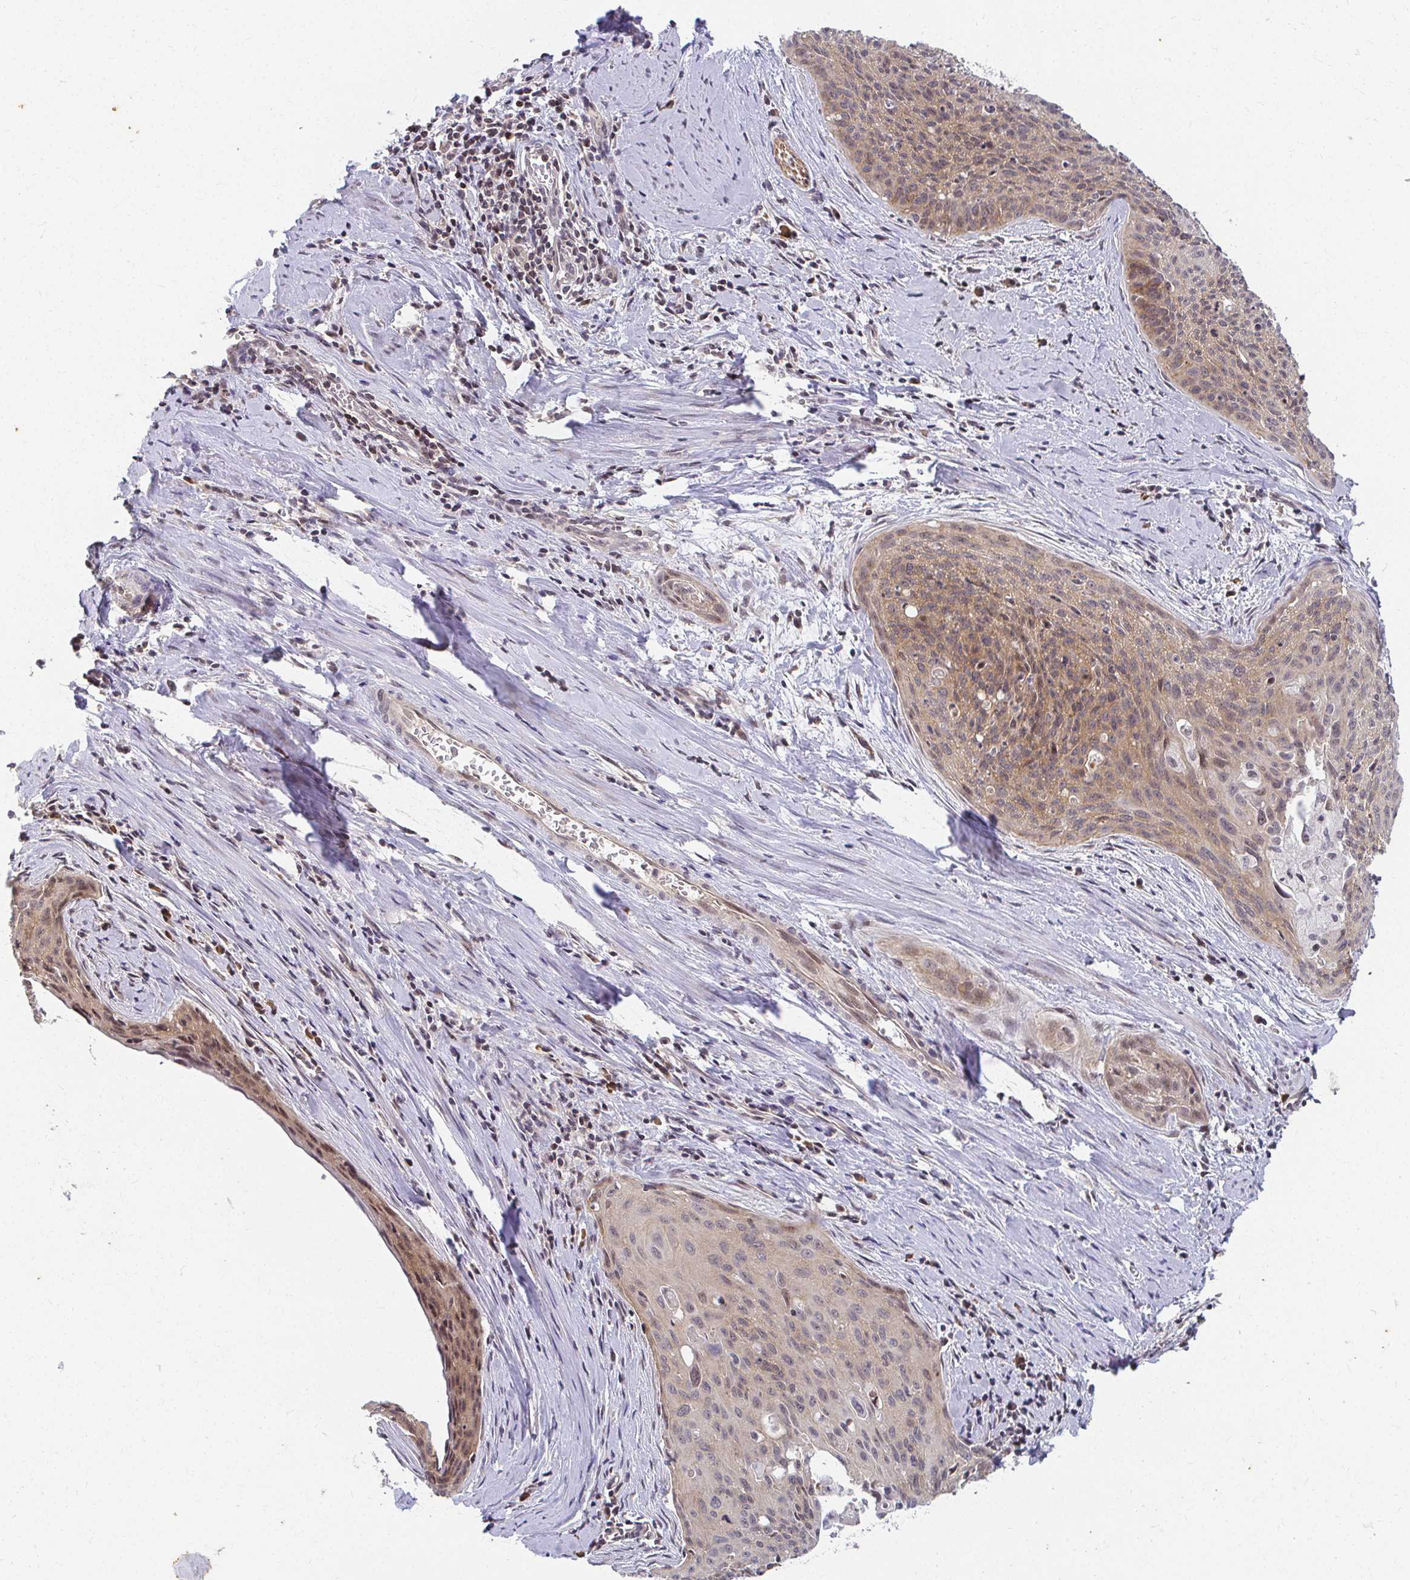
{"staining": {"intensity": "moderate", "quantity": ">75%", "location": "cytoplasmic/membranous"}, "tissue": "cervical cancer", "cell_type": "Tumor cells", "image_type": "cancer", "snomed": [{"axis": "morphology", "description": "Squamous cell carcinoma, NOS"}, {"axis": "topography", "description": "Cervix"}], "caption": "Tumor cells exhibit medium levels of moderate cytoplasmic/membranous staining in approximately >75% of cells in human cervical cancer (squamous cell carcinoma).", "gene": "ANK3", "patient": {"sex": "female", "age": 55}}